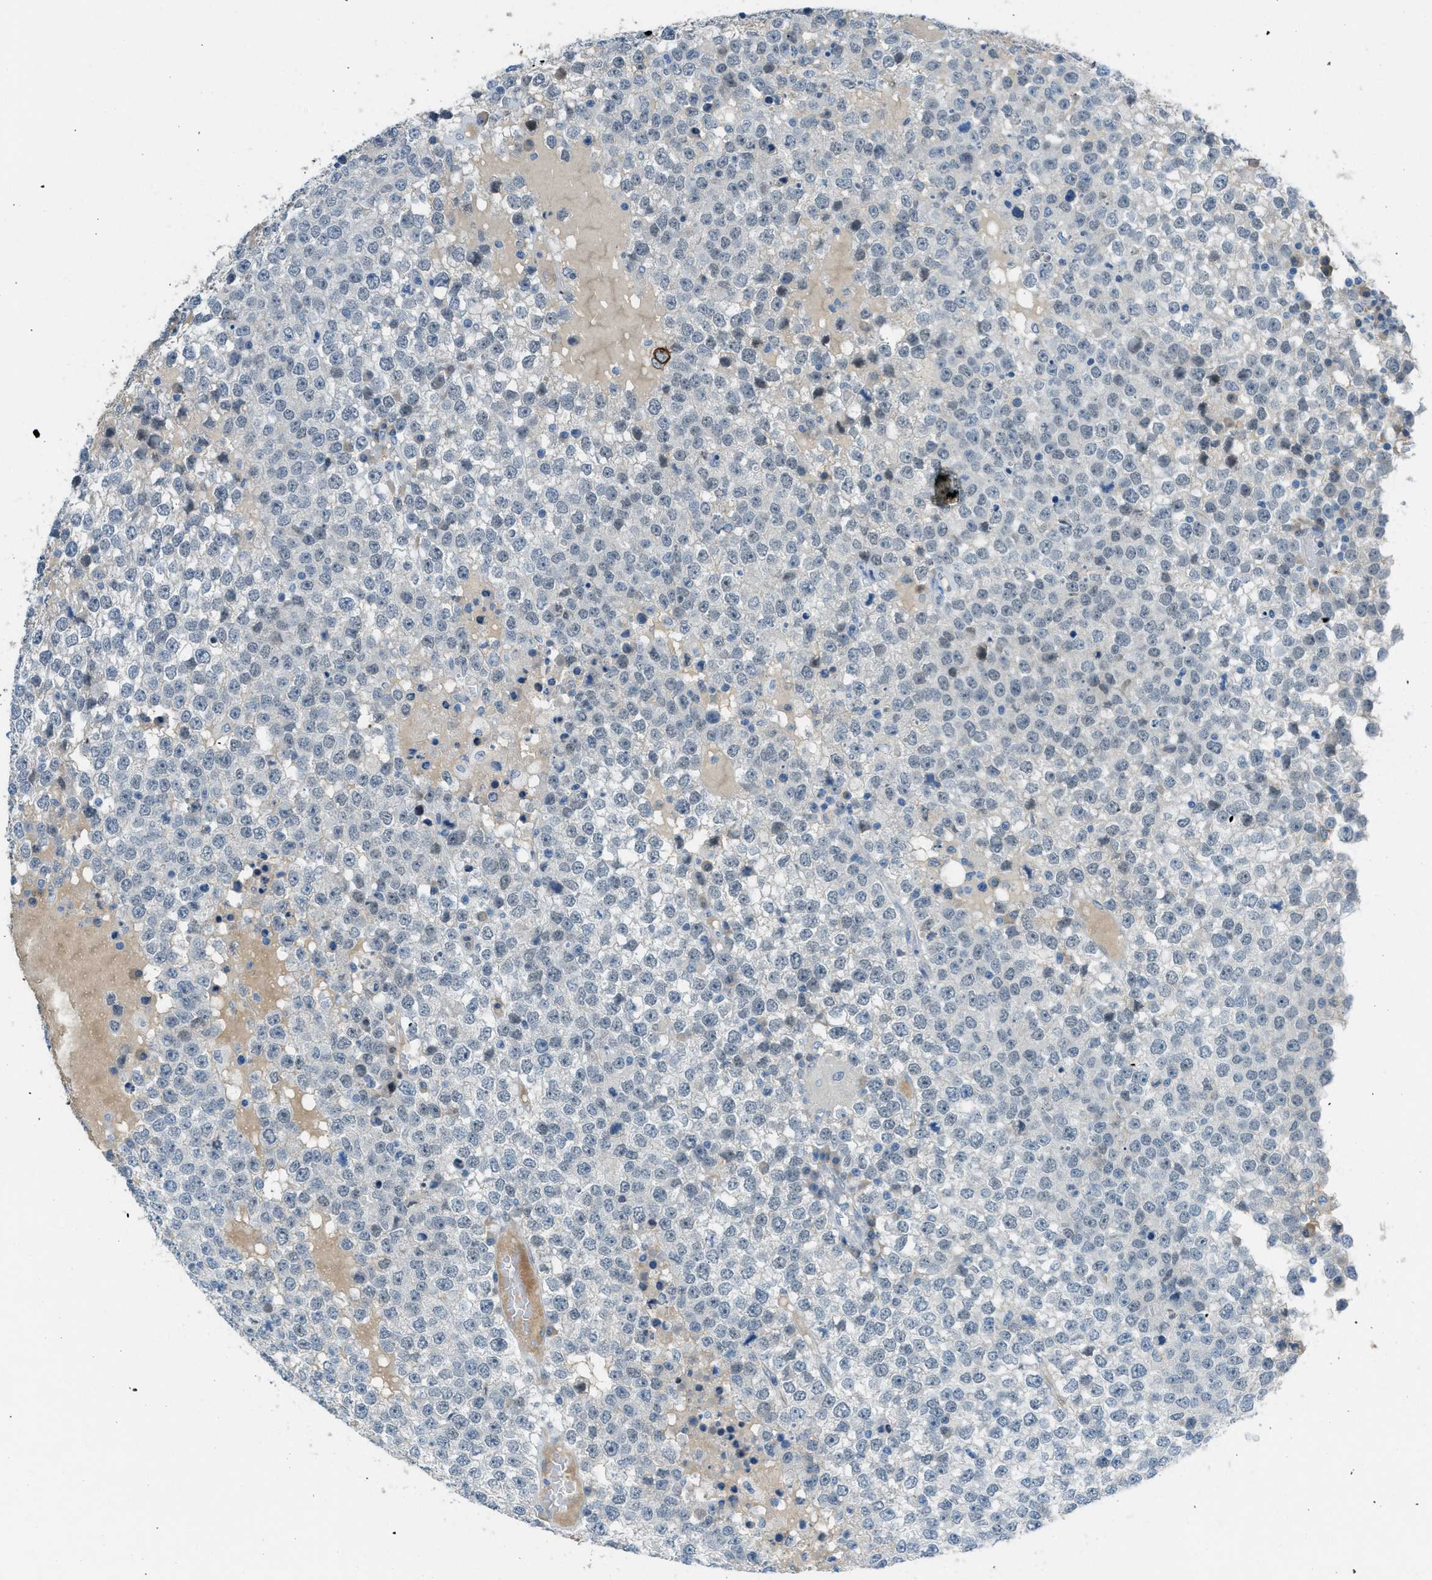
{"staining": {"intensity": "negative", "quantity": "none", "location": "none"}, "tissue": "testis cancer", "cell_type": "Tumor cells", "image_type": "cancer", "snomed": [{"axis": "morphology", "description": "Seminoma, NOS"}, {"axis": "topography", "description": "Testis"}], "caption": "Tumor cells are negative for brown protein staining in testis seminoma.", "gene": "KLHL8", "patient": {"sex": "male", "age": 65}}